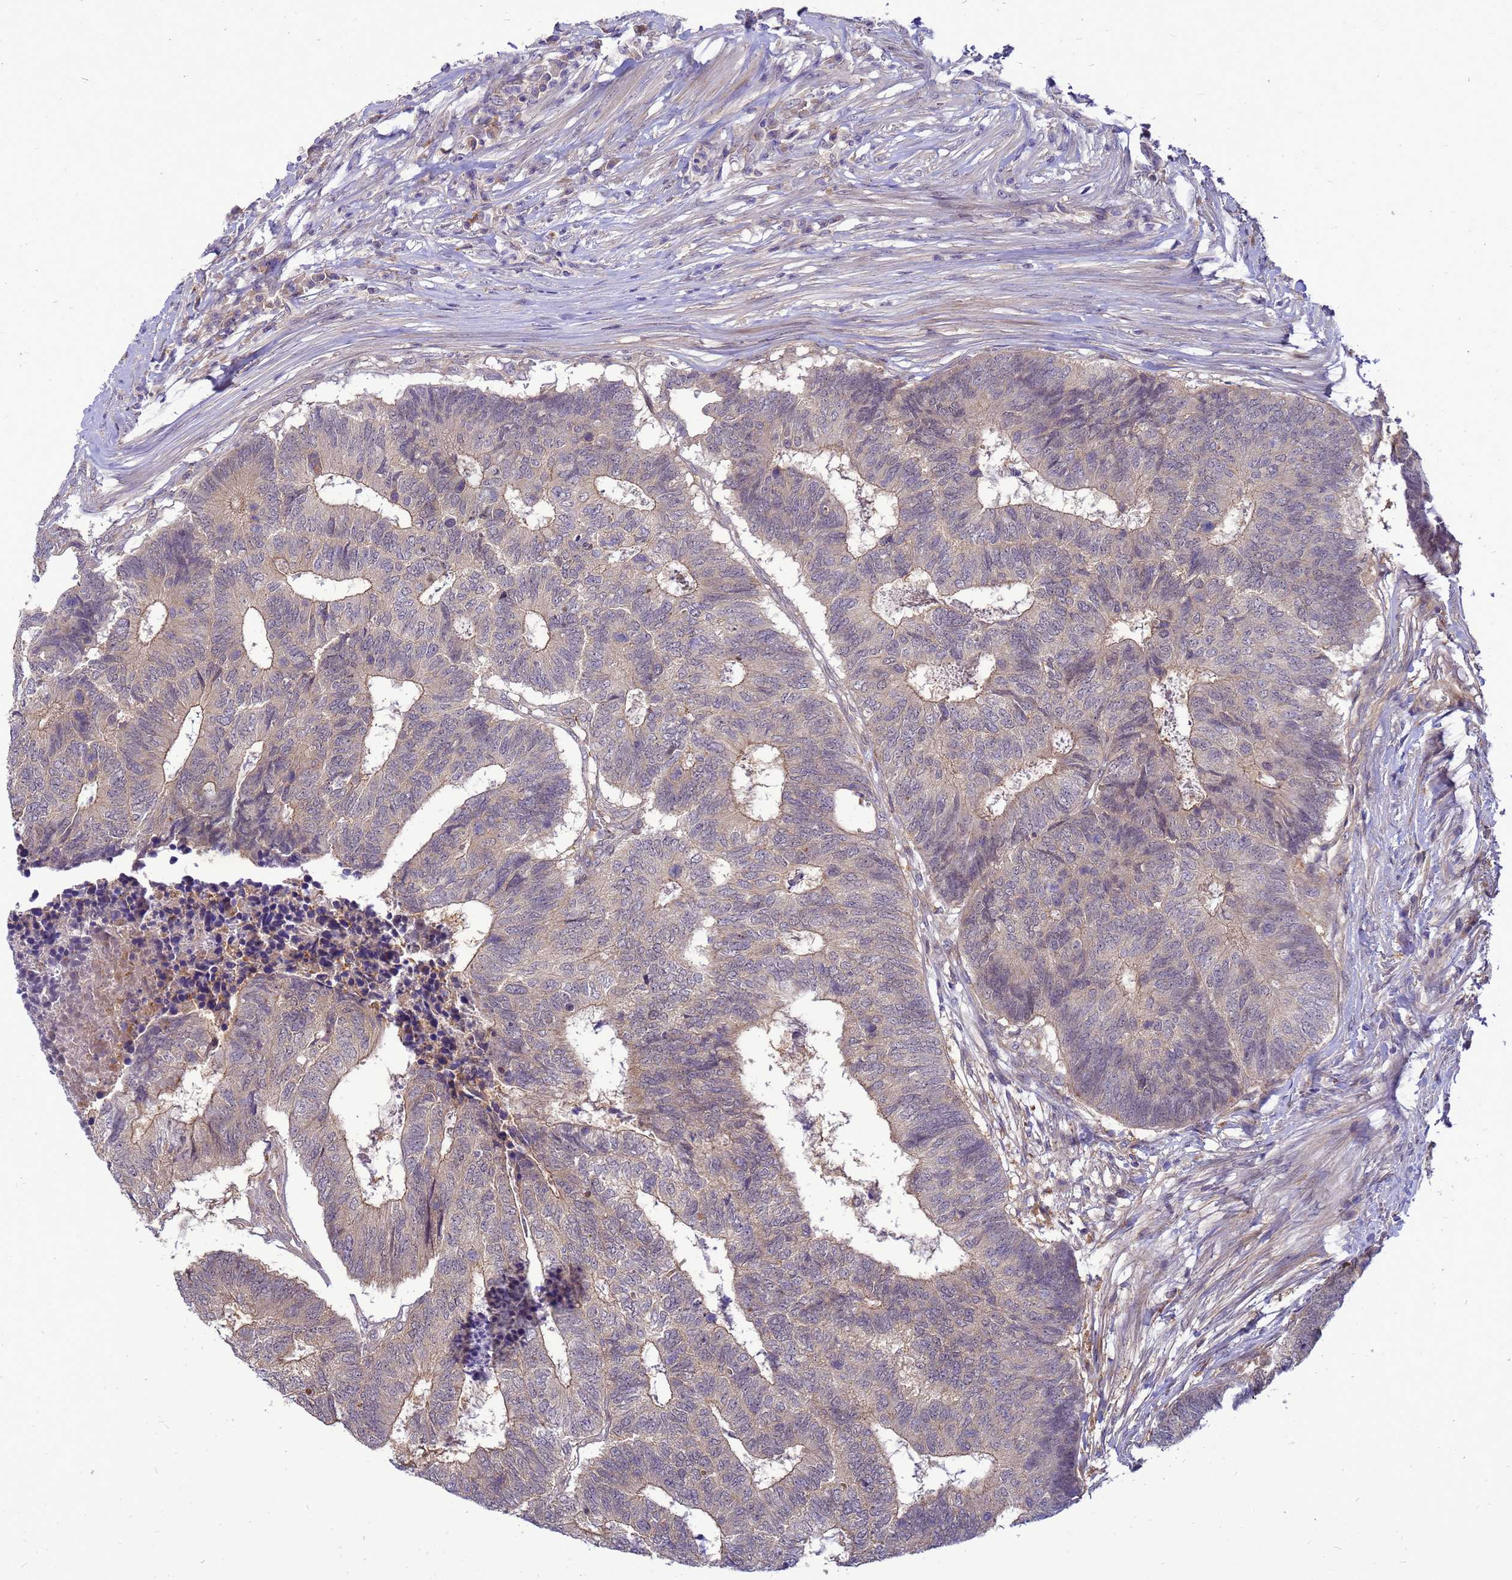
{"staining": {"intensity": "weak", "quantity": "25%-75%", "location": "cytoplasmic/membranous"}, "tissue": "colorectal cancer", "cell_type": "Tumor cells", "image_type": "cancer", "snomed": [{"axis": "morphology", "description": "Adenocarcinoma, NOS"}, {"axis": "topography", "description": "Colon"}], "caption": "Colorectal adenocarcinoma stained for a protein (brown) exhibits weak cytoplasmic/membranous positive positivity in about 25%-75% of tumor cells.", "gene": "ENOPH1", "patient": {"sex": "female", "age": 67}}